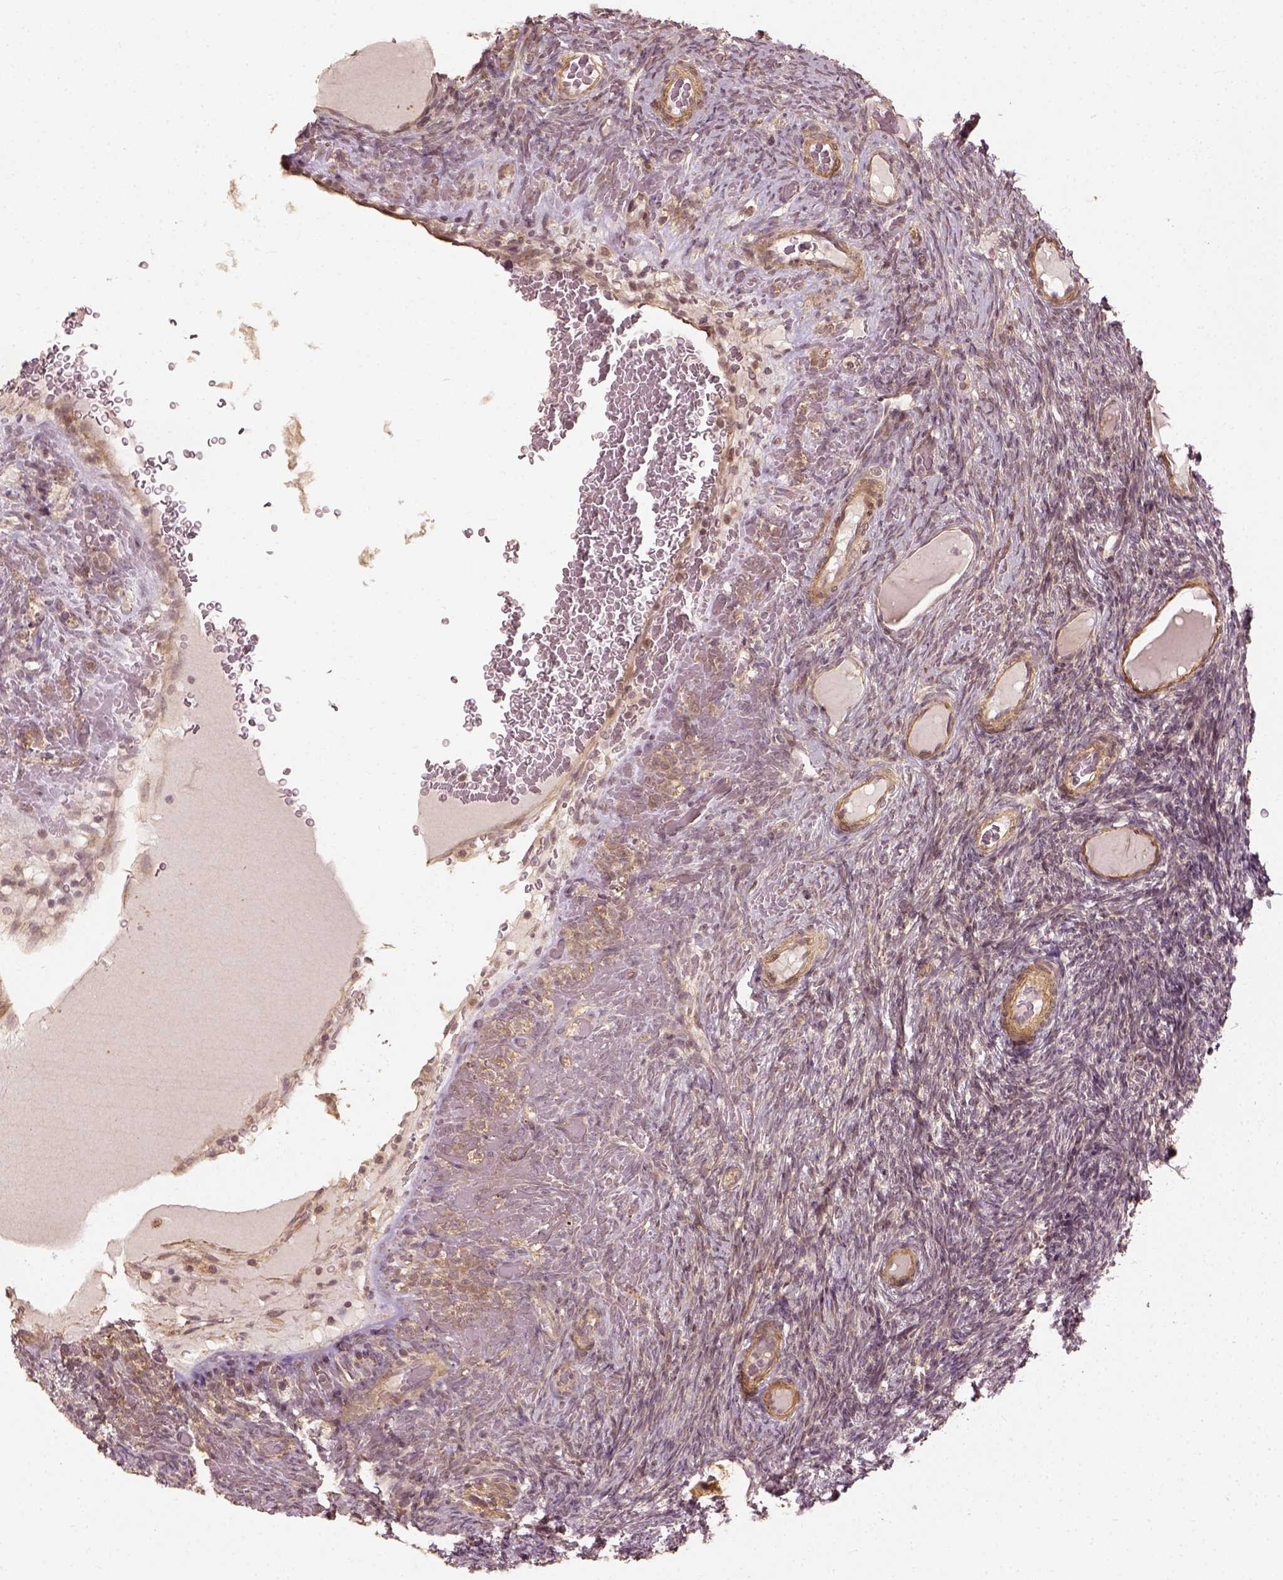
{"staining": {"intensity": "weak", "quantity": "<25%", "location": "cytoplasmic/membranous"}, "tissue": "ovary", "cell_type": "Ovarian stroma cells", "image_type": "normal", "snomed": [{"axis": "morphology", "description": "Normal tissue, NOS"}, {"axis": "topography", "description": "Ovary"}], "caption": "High magnification brightfield microscopy of benign ovary stained with DAB (brown) and counterstained with hematoxylin (blue): ovarian stroma cells show no significant expression. Brightfield microscopy of immunohistochemistry (IHC) stained with DAB (3,3'-diaminobenzidine) (brown) and hematoxylin (blue), captured at high magnification.", "gene": "VEGFA", "patient": {"sex": "female", "age": 34}}